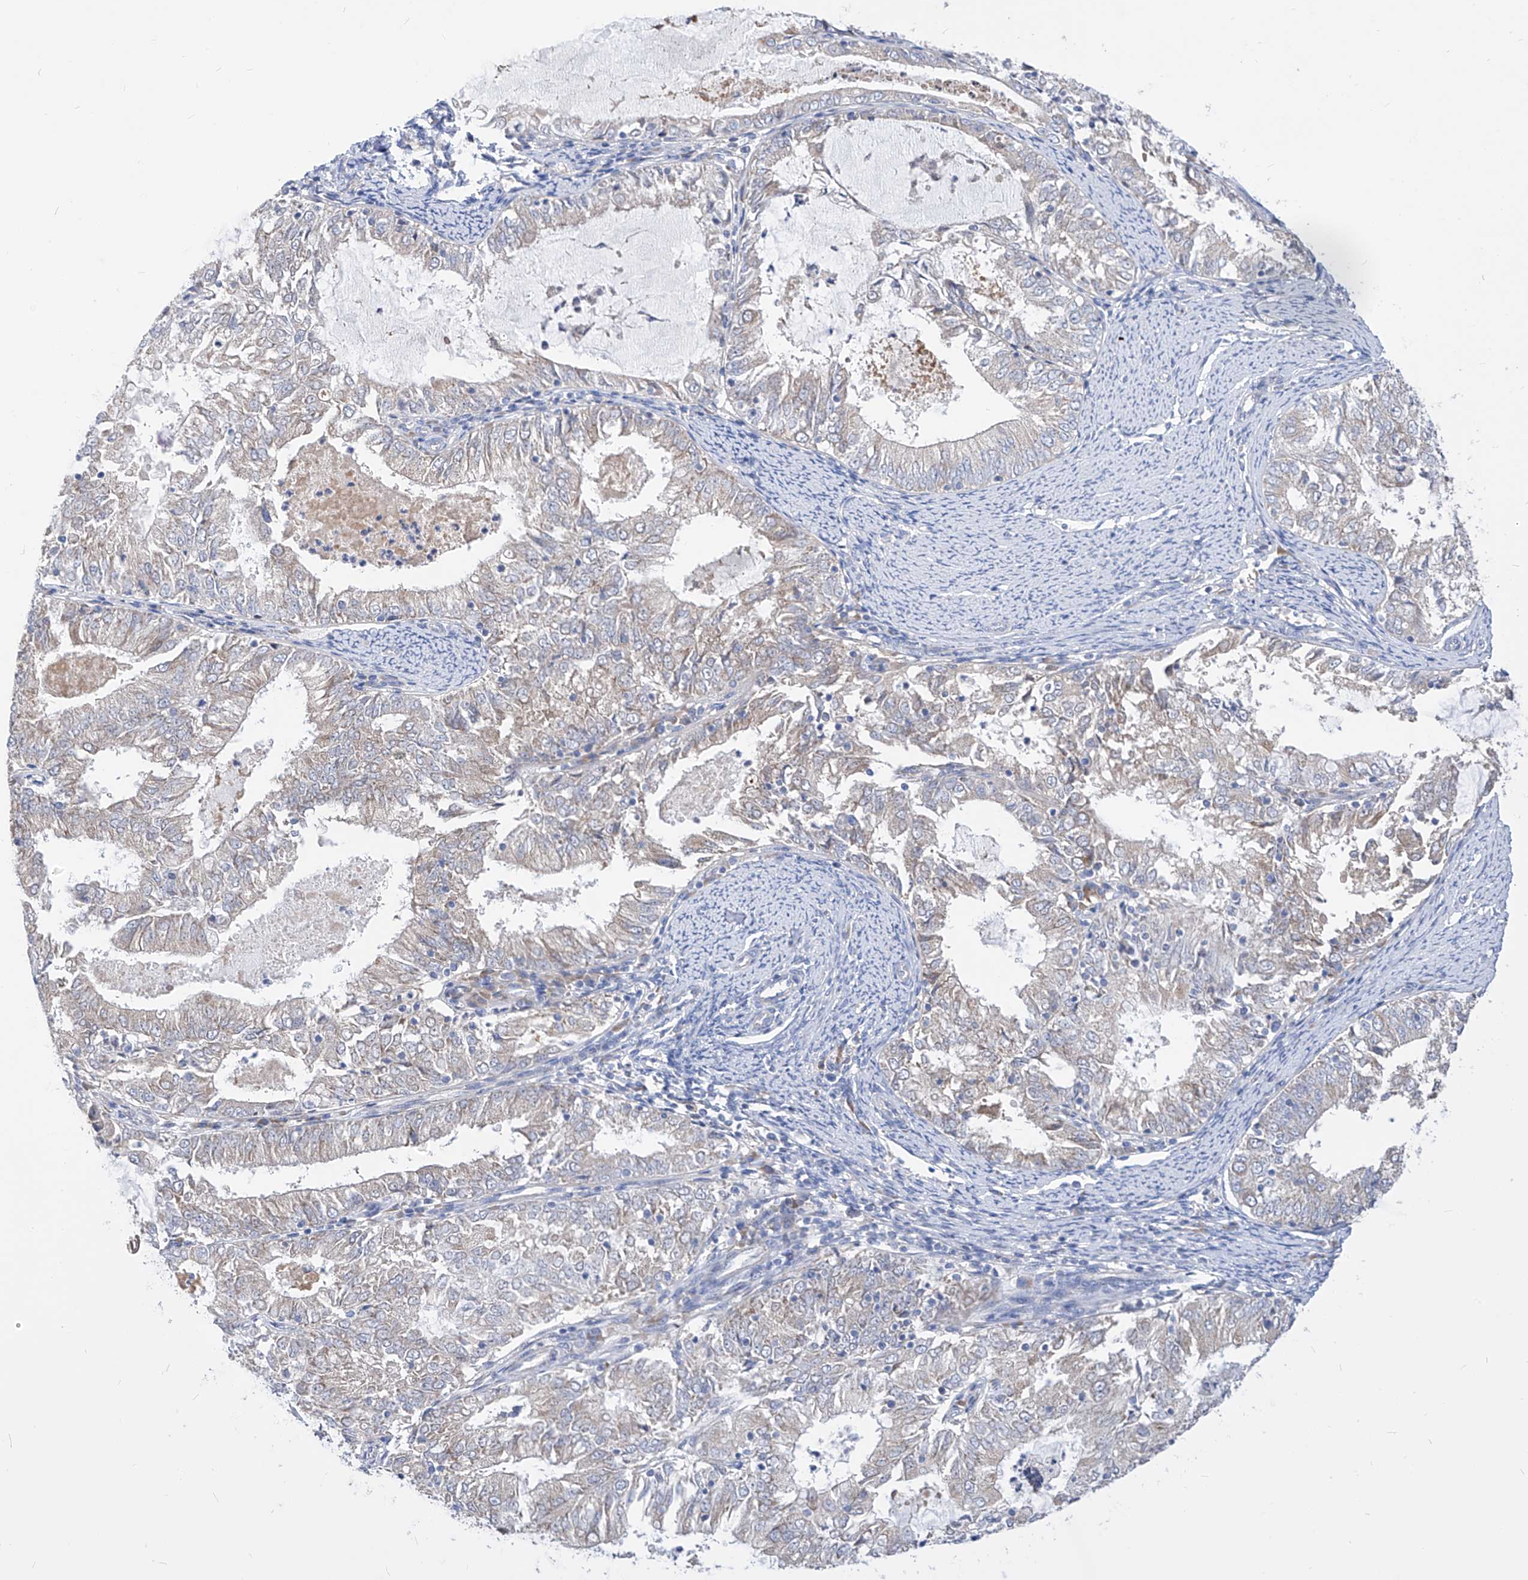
{"staining": {"intensity": "negative", "quantity": "none", "location": "none"}, "tissue": "endometrial cancer", "cell_type": "Tumor cells", "image_type": "cancer", "snomed": [{"axis": "morphology", "description": "Adenocarcinoma, NOS"}, {"axis": "topography", "description": "Endometrium"}], "caption": "A high-resolution photomicrograph shows IHC staining of endometrial adenocarcinoma, which displays no significant positivity in tumor cells.", "gene": "UFL1", "patient": {"sex": "female", "age": 57}}